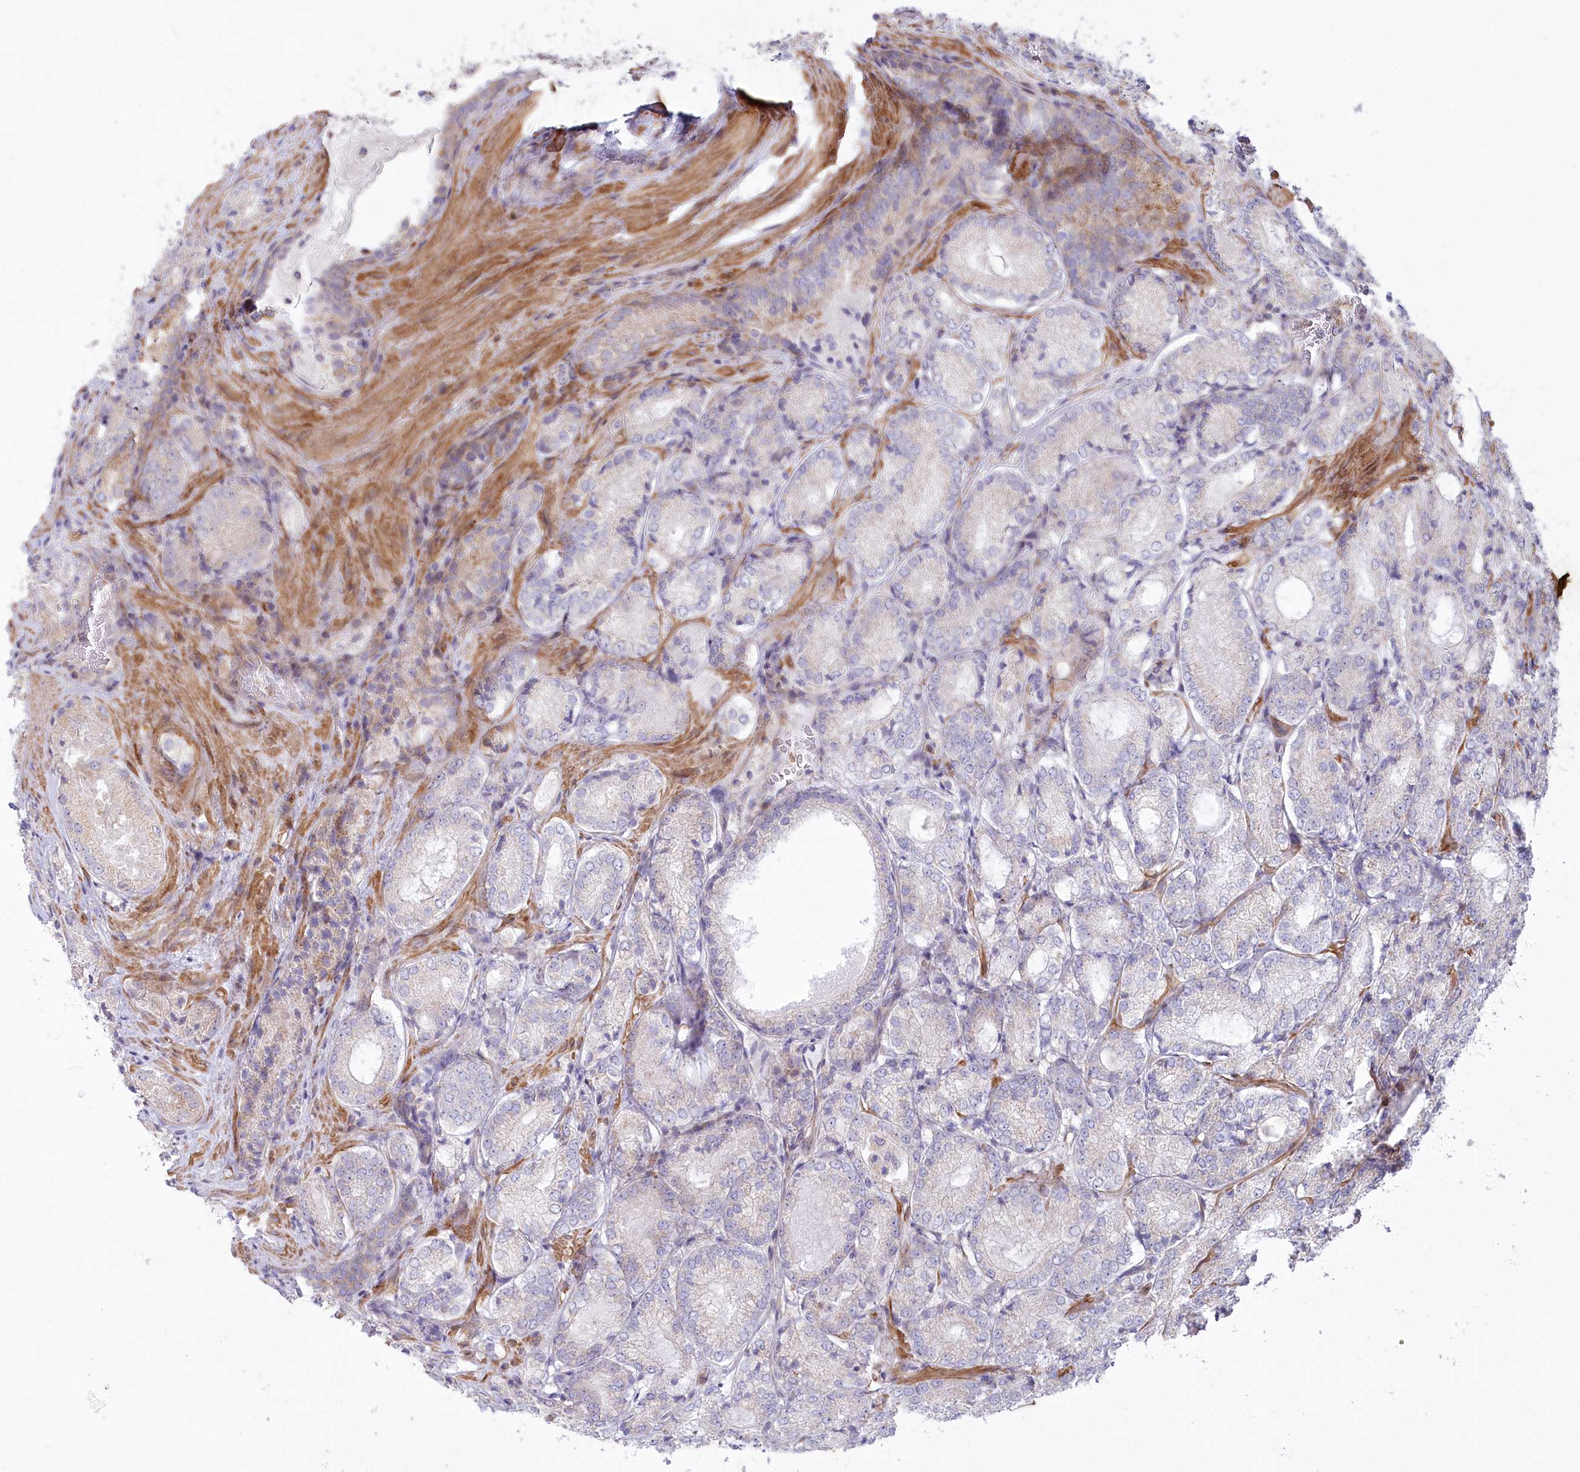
{"staining": {"intensity": "negative", "quantity": "none", "location": "none"}, "tissue": "prostate cancer", "cell_type": "Tumor cells", "image_type": "cancer", "snomed": [{"axis": "morphology", "description": "Adenocarcinoma, Low grade"}, {"axis": "topography", "description": "Prostate"}], "caption": "Tumor cells are negative for protein expression in human low-grade adenocarcinoma (prostate).", "gene": "MTG1", "patient": {"sex": "male", "age": 74}}